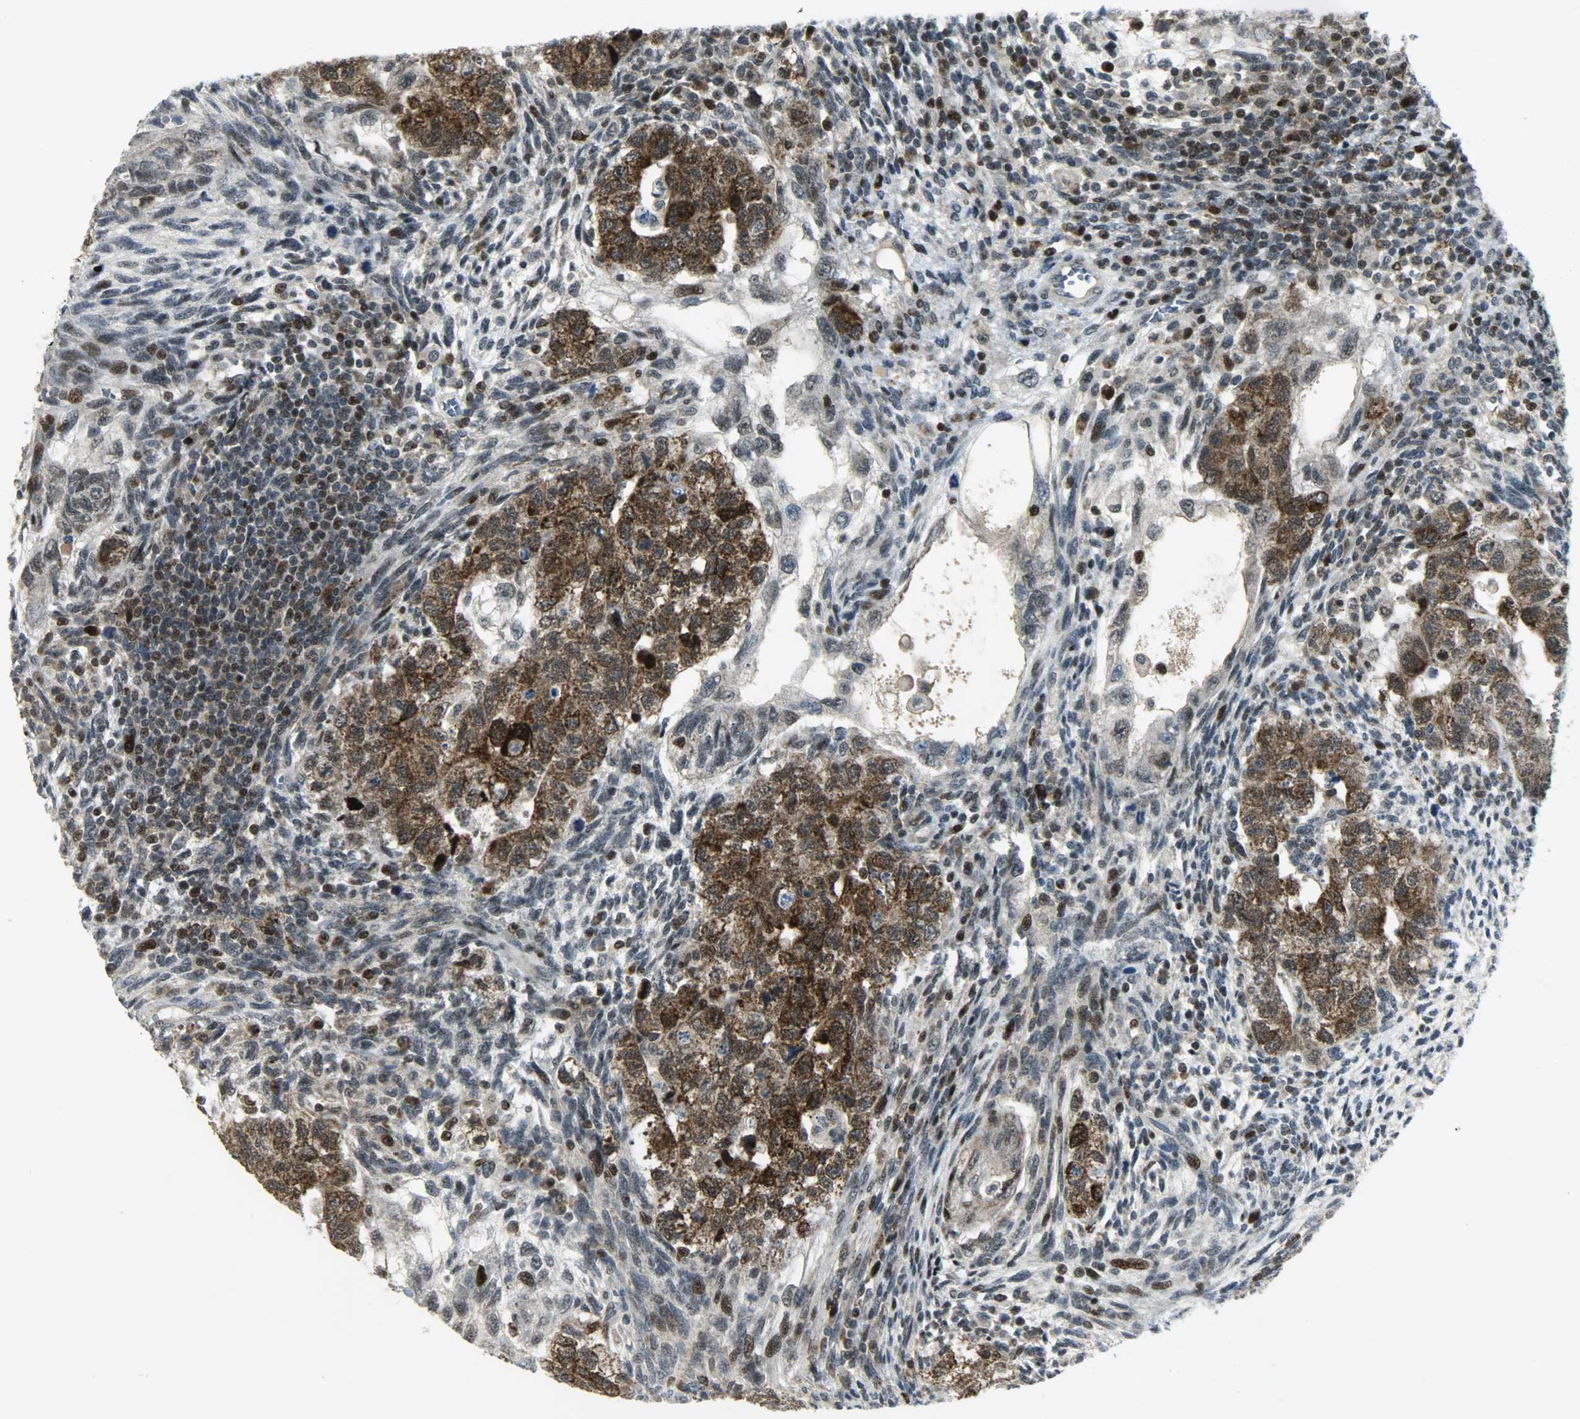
{"staining": {"intensity": "strong", "quantity": ">75%", "location": "cytoplasmic/membranous"}, "tissue": "testis cancer", "cell_type": "Tumor cells", "image_type": "cancer", "snomed": [{"axis": "morphology", "description": "Normal tissue, NOS"}, {"axis": "morphology", "description": "Carcinoma, Embryonal, NOS"}, {"axis": "topography", "description": "Testis"}], "caption": "There is high levels of strong cytoplasmic/membranous positivity in tumor cells of testis embryonal carcinoma, as demonstrated by immunohistochemical staining (brown color).", "gene": "IL15", "patient": {"sex": "male", "age": 36}}